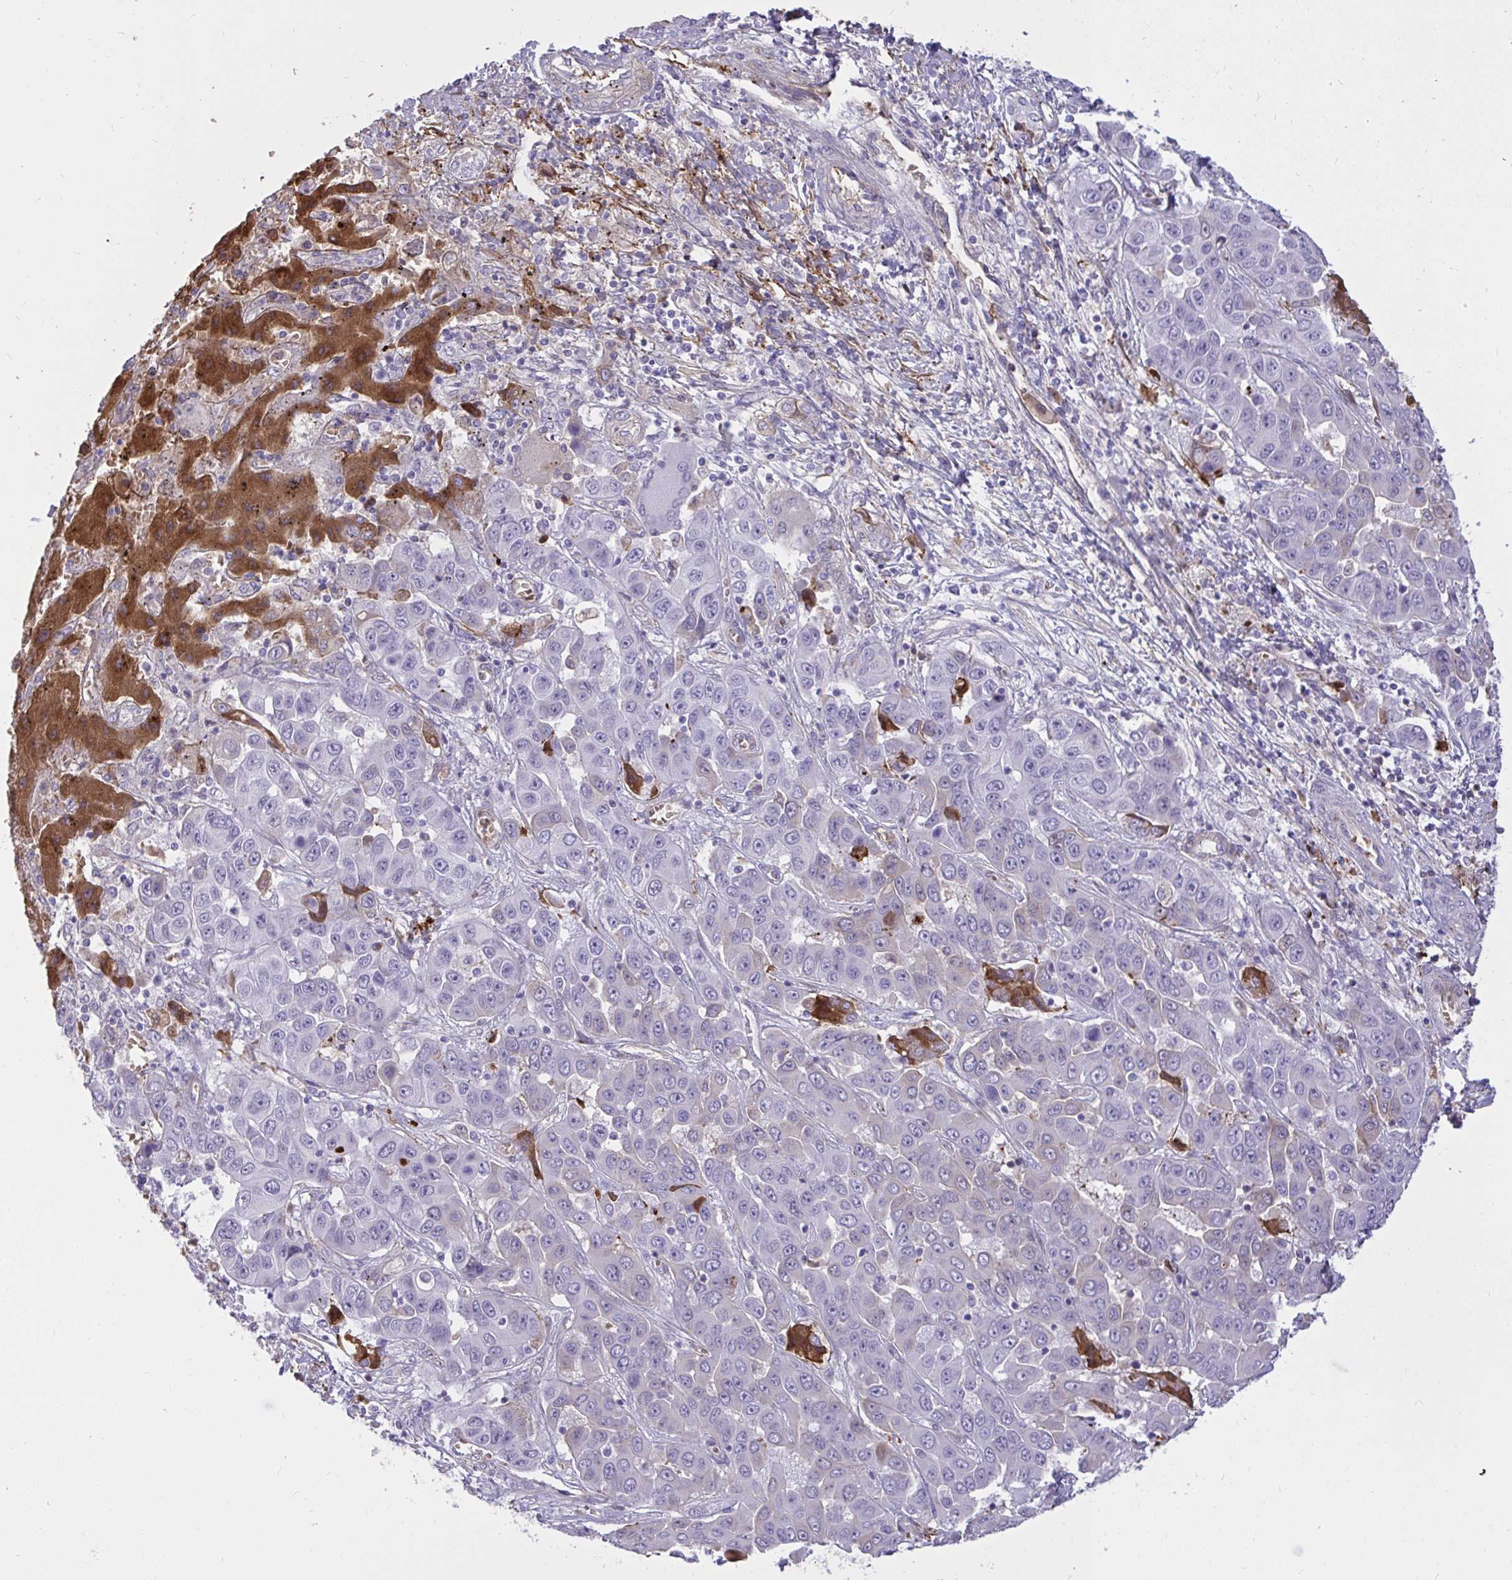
{"staining": {"intensity": "negative", "quantity": "none", "location": "none"}, "tissue": "liver cancer", "cell_type": "Tumor cells", "image_type": "cancer", "snomed": [{"axis": "morphology", "description": "Cholangiocarcinoma"}, {"axis": "topography", "description": "Liver"}], "caption": "Micrograph shows no protein staining in tumor cells of liver cholangiocarcinoma tissue.", "gene": "F2", "patient": {"sex": "female", "age": 52}}